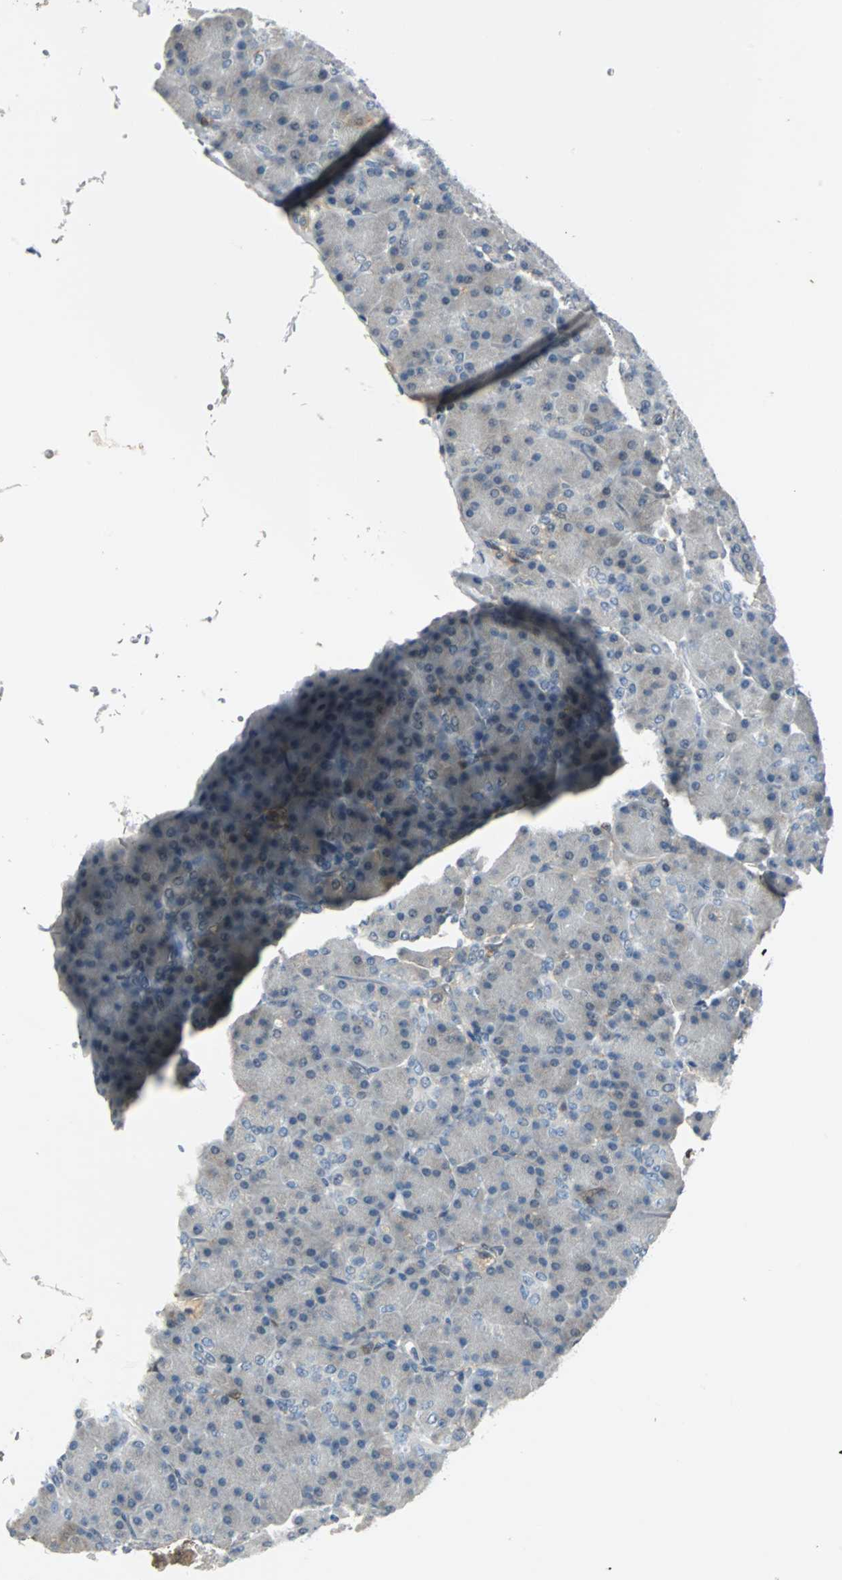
{"staining": {"intensity": "weak", "quantity": "<25%", "location": "cytoplasmic/membranous,nuclear"}, "tissue": "pancreas", "cell_type": "Exocrine glandular cells", "image_type": "normal", "snomed": [{"axis": "morphology", "description": "Normal tissue, NOS"}, {"axis": "topography", "description": "Pancreas"}], "caption": "This is an immunohistochemistry (IHC) photomicrograph of normal human pancreas. There is no expression in exocrine glandular cells.", "gene": "FHL2", "patient": {"sex": "female", "age": 43}}